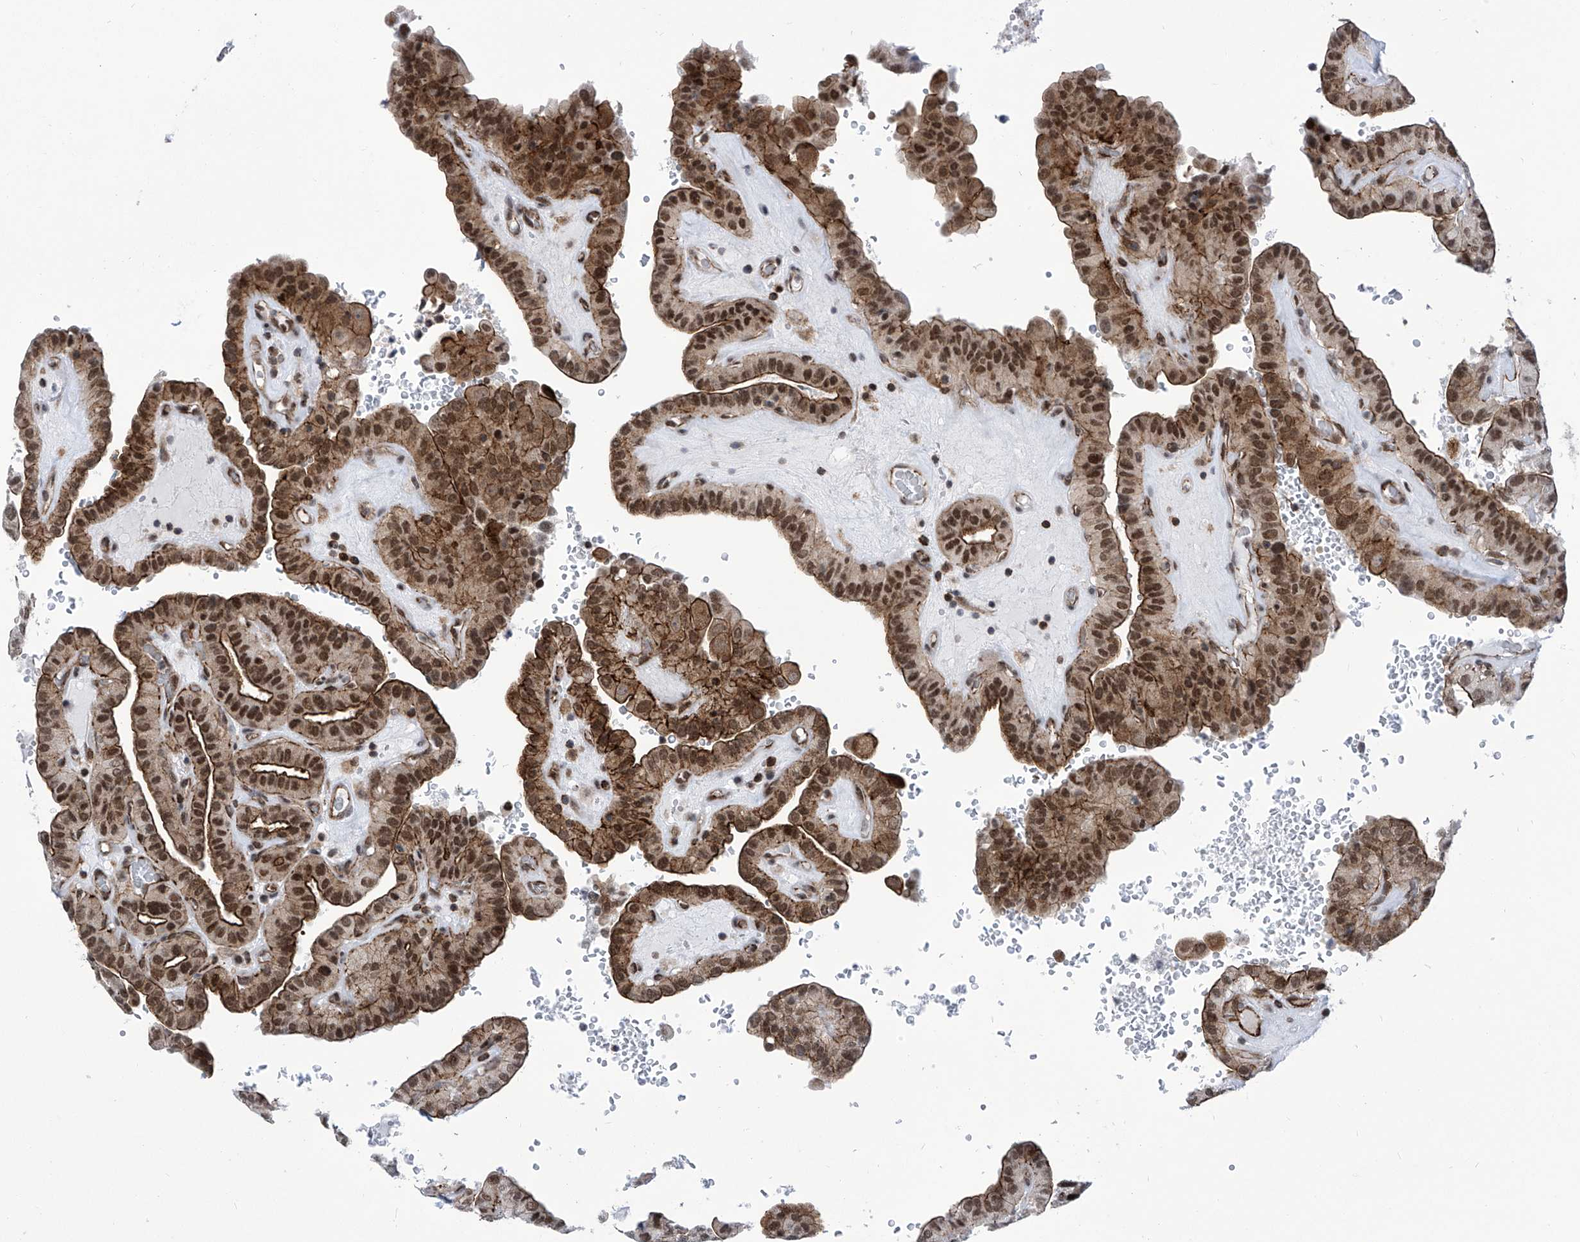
{"staining": {"intensity": "strong", "quantity": ">75%", "location": "cytoplasmic/membranous,nuclear"}, "tissue": "thyroid cancer", "cell_type": "Tumor cells", "image_type": "cancer", "snomed": [{"axis": "morphology", "description": "Papillary adenocarcinoma, NOS"}, {"axis": "topography", "description": "Thyroid gland"}], "caption": "A high amount of strong cytoplasmic/membranous and nuclear staining is present in about >75% of tumor cells in papillary adenocarcinoma (thyroid) tissue.", "gene": "CEP290", "patient": {"sex": "male", "age": 77}}